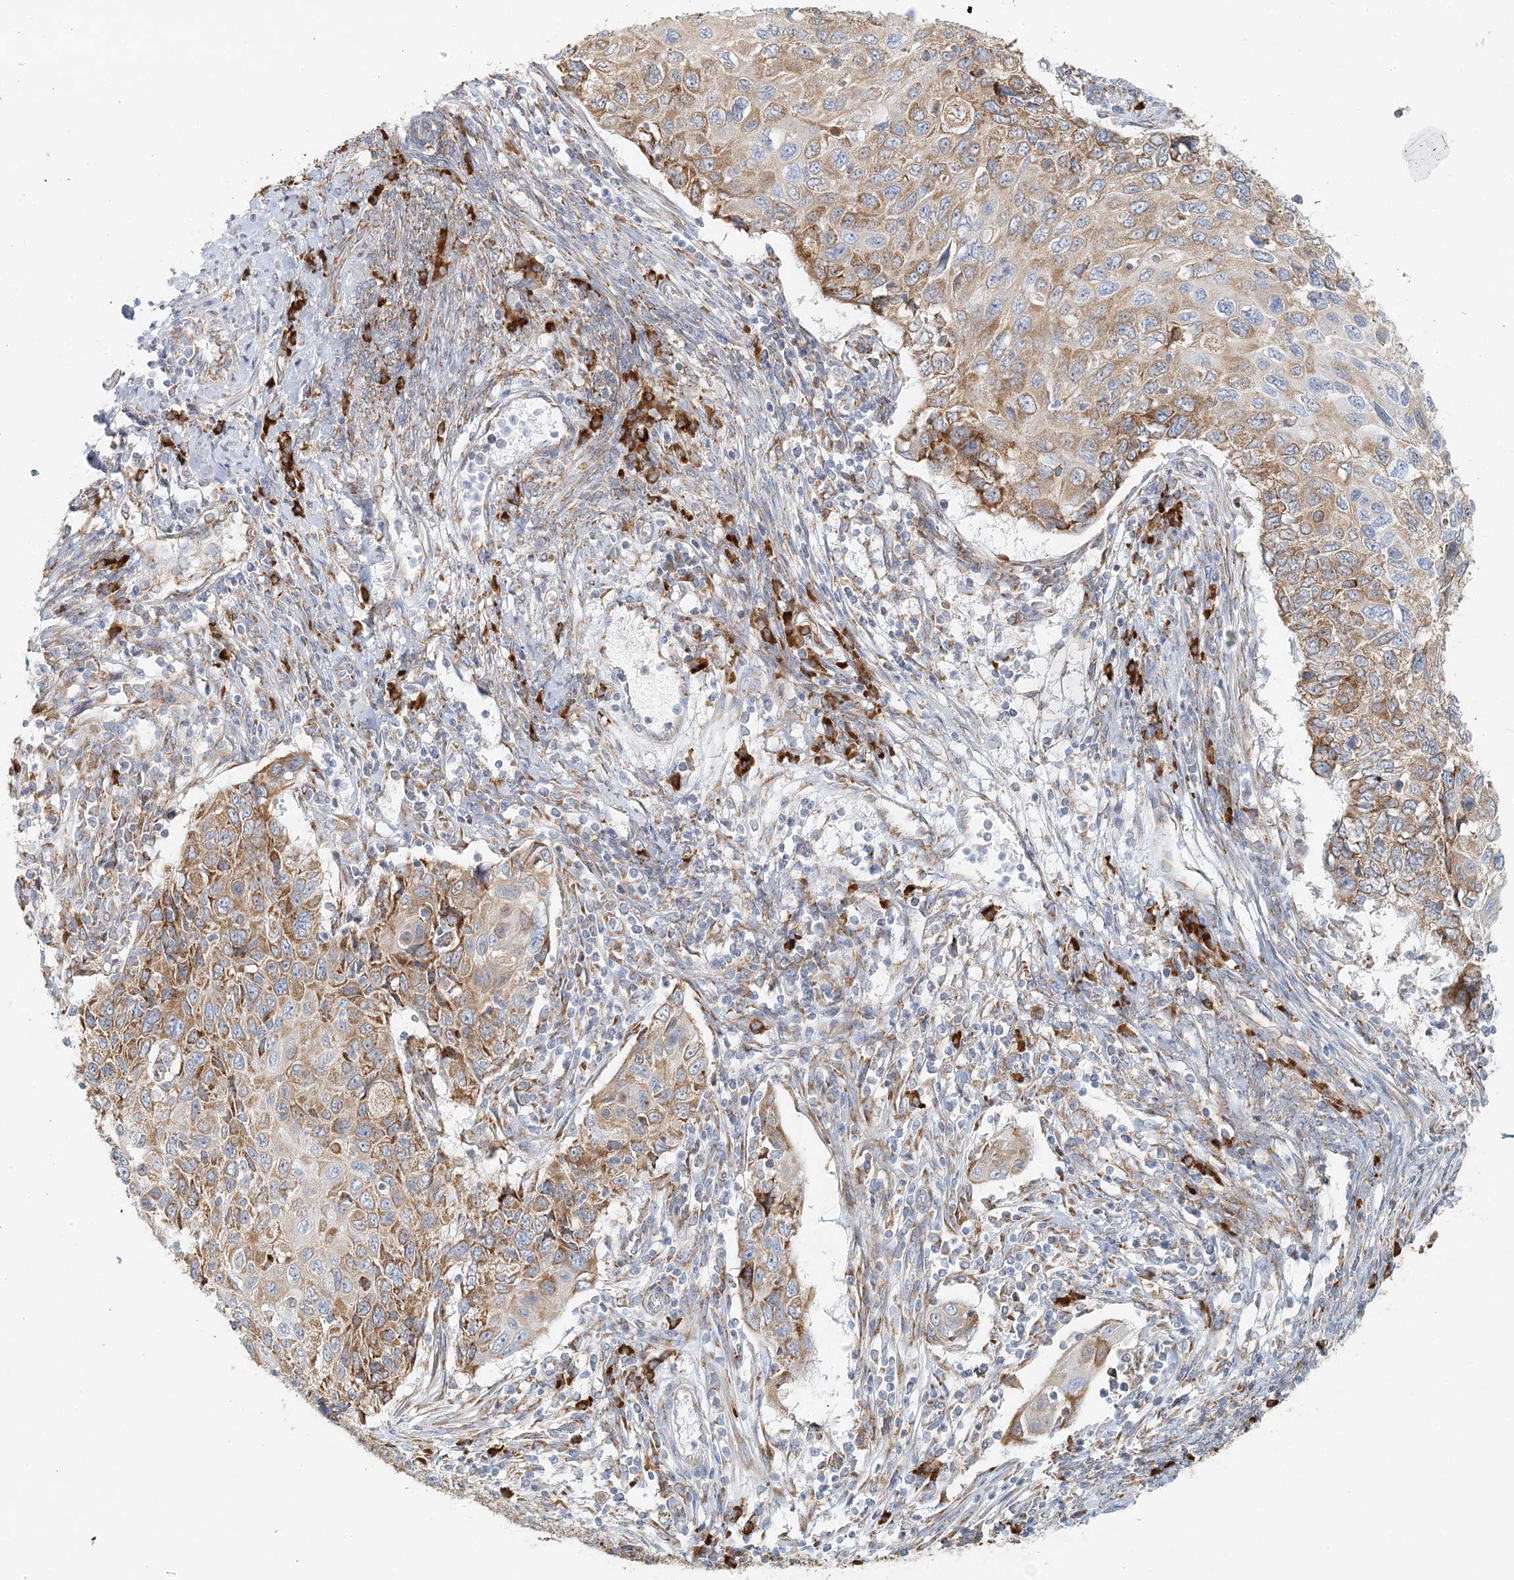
{"staining": {"intensity": "moderate", "quantity": ">75%", "location": "cytoplasmic/membranous"}, "tissue": "cervical cancer", "cell_type": "Tumor cells", "image_type": "cancer", "snomed": [{"axis": "morphology", "description": "Squamous cell carcinoma, NOS"}, {"axis": "topography", "description": "Cervix"}], "caption": "The immunohistochemical stain labels moderate cytoplasmic/membranous expression in tumor cells of squamous cell carcinoma (cervical) tissue.", "gene": "STK11IP", "patient": {"sex": "female", "age": 70}}